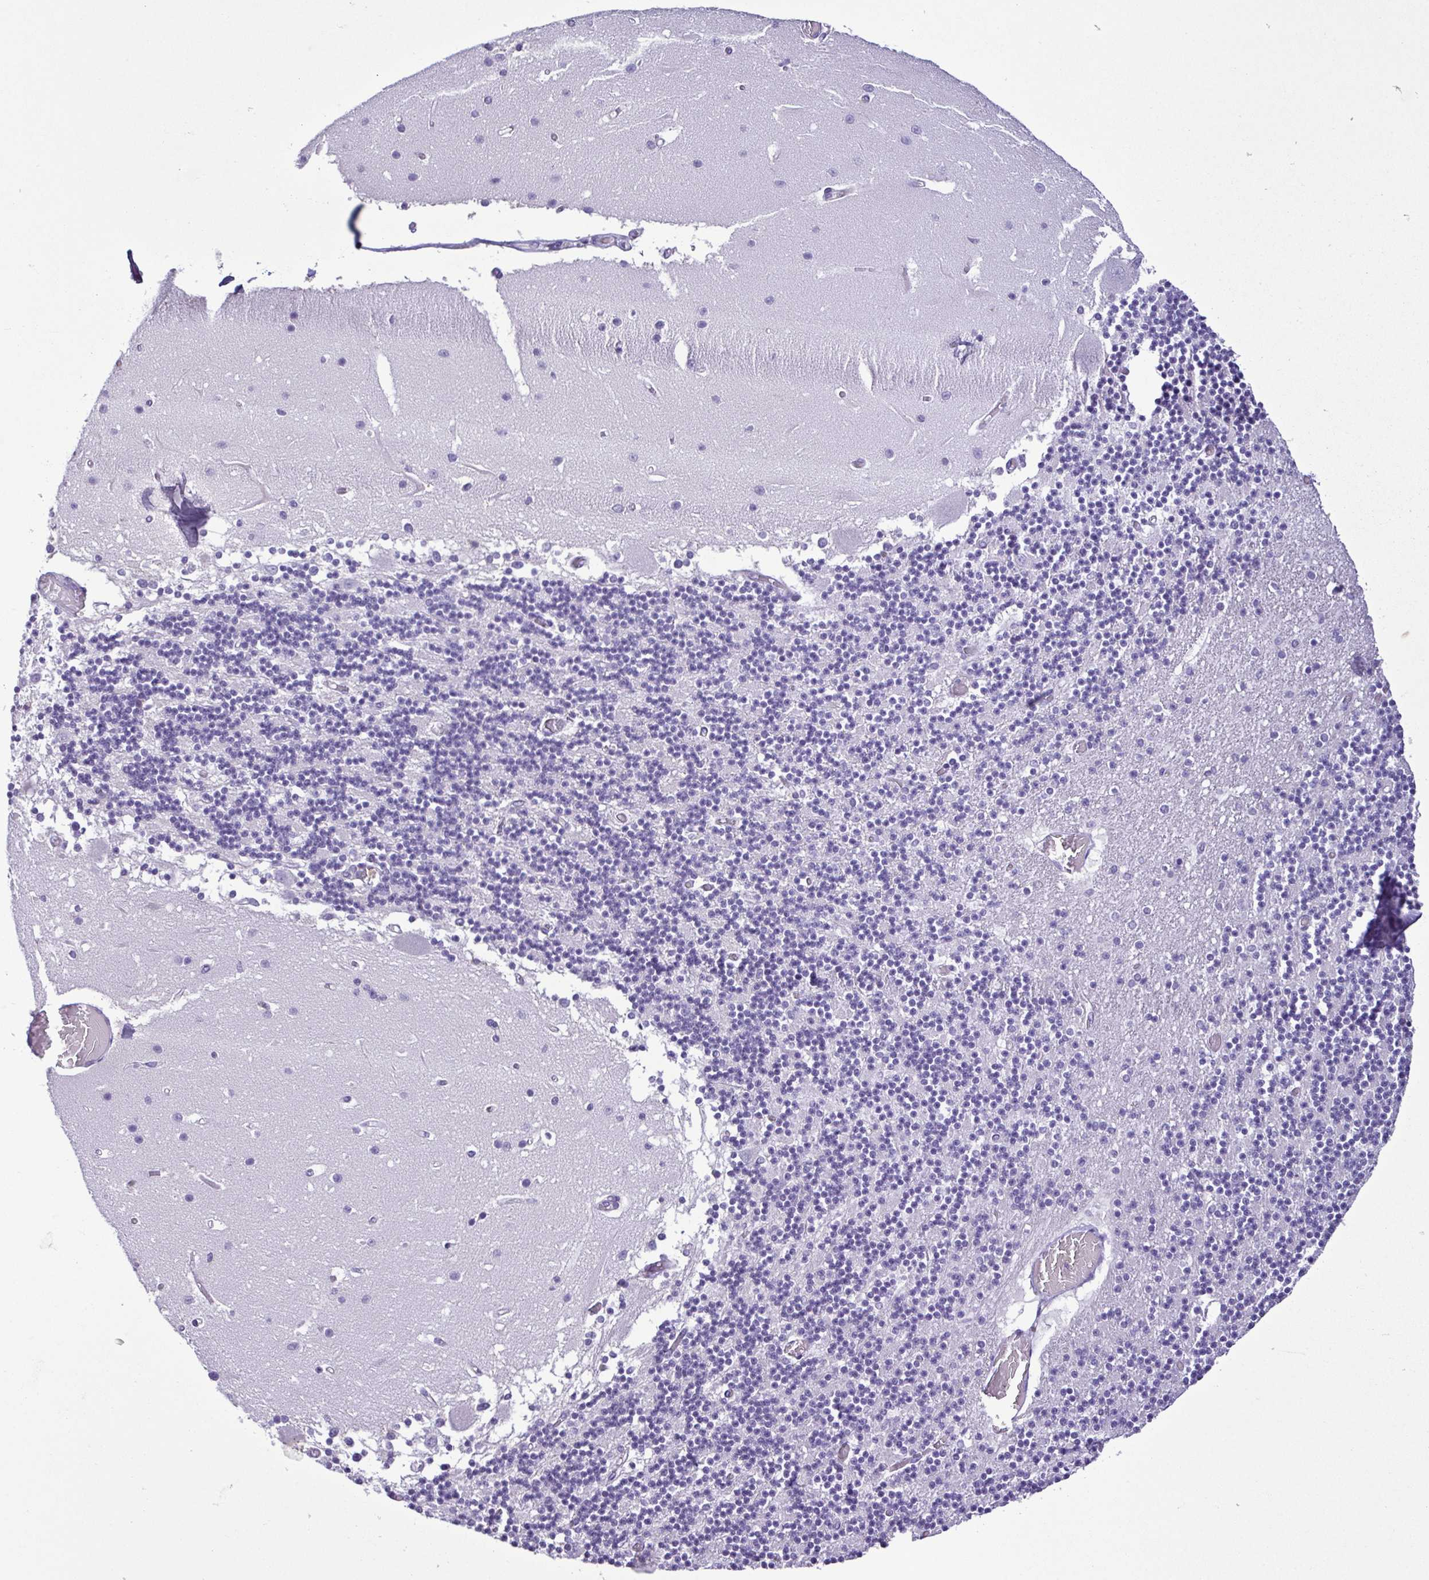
{"staining": {"intensity": "negative", "quantity": "none", "location": "none"}, "tissue": "cerebellum", "cell_type": "Cells in granular layer", "image_type": "normal", "snomed": [{"axis": "morphology", "description": "Normal tissue, NOS"}, {"axis": "topography", "description": "Cerebellum"}], "caption": "Immunohistochemistry (IHC) of benign cerebellum reveals no staining in cells in granular layer.", "gene": "CBY2", "patient": {"sex": "female", "age": 28}}